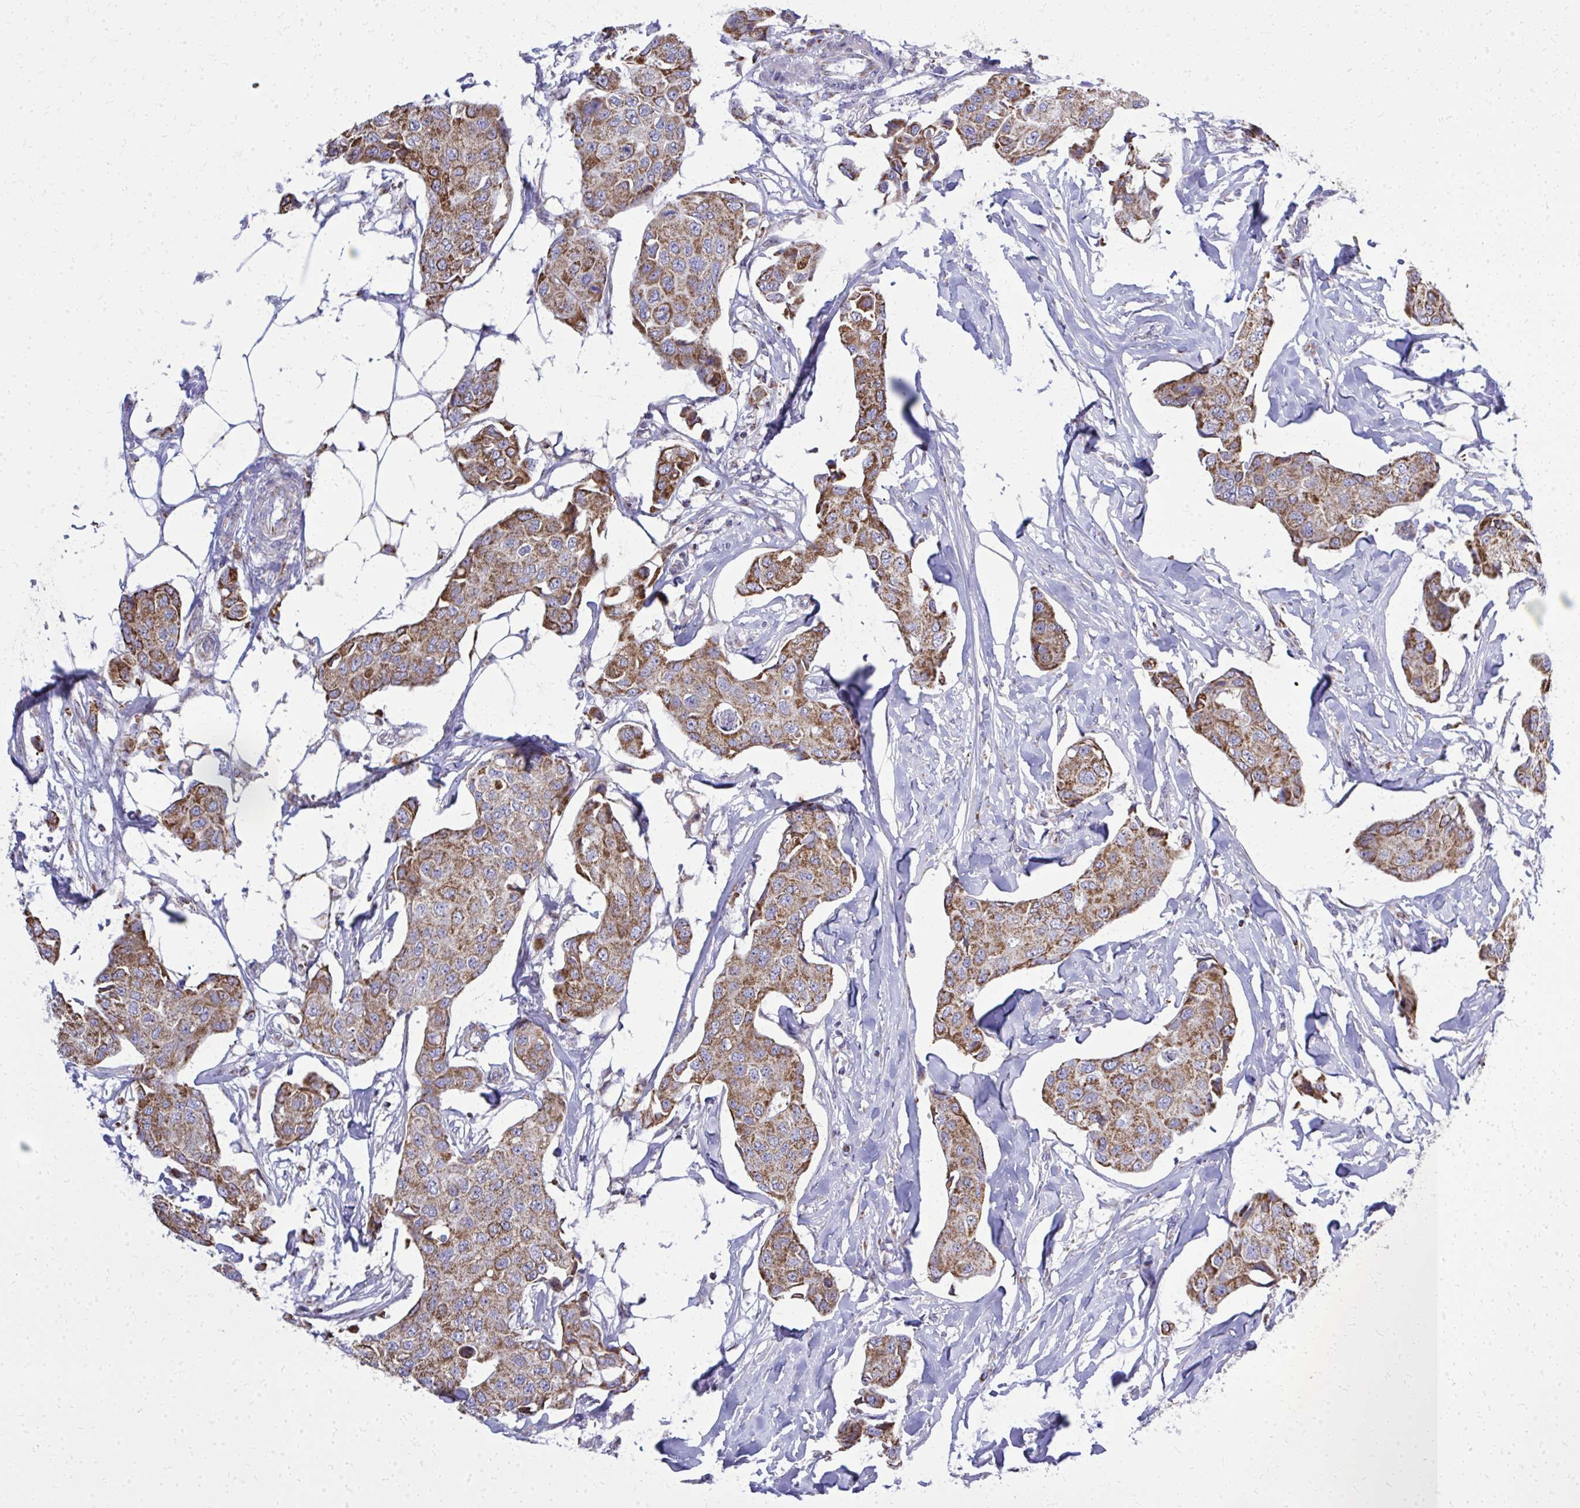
{"staining": {"intensity": "moderate", "quantity": ">75%", "location": "cytoplasmic/membranous"}, "tissue": "breast cancer", "cell_type": "Tumor cells", "image_type": "cancer", "snomed": [{"axis": "morphology", "description": "Duct carcinoma"}, {"axis": "topography", "description": "Breast"}, {"axis": "topography", "description": "Lymph node"}], "caption": "High-power microscopy captured an immunohistochemistry image of intraductal carcinoma (breast), revealing moderate cytoplasmic/membranous staining in about >75% of tumor cells.", "gene": "ZNF362", "patient": {"sex": "female", "age": 80}}